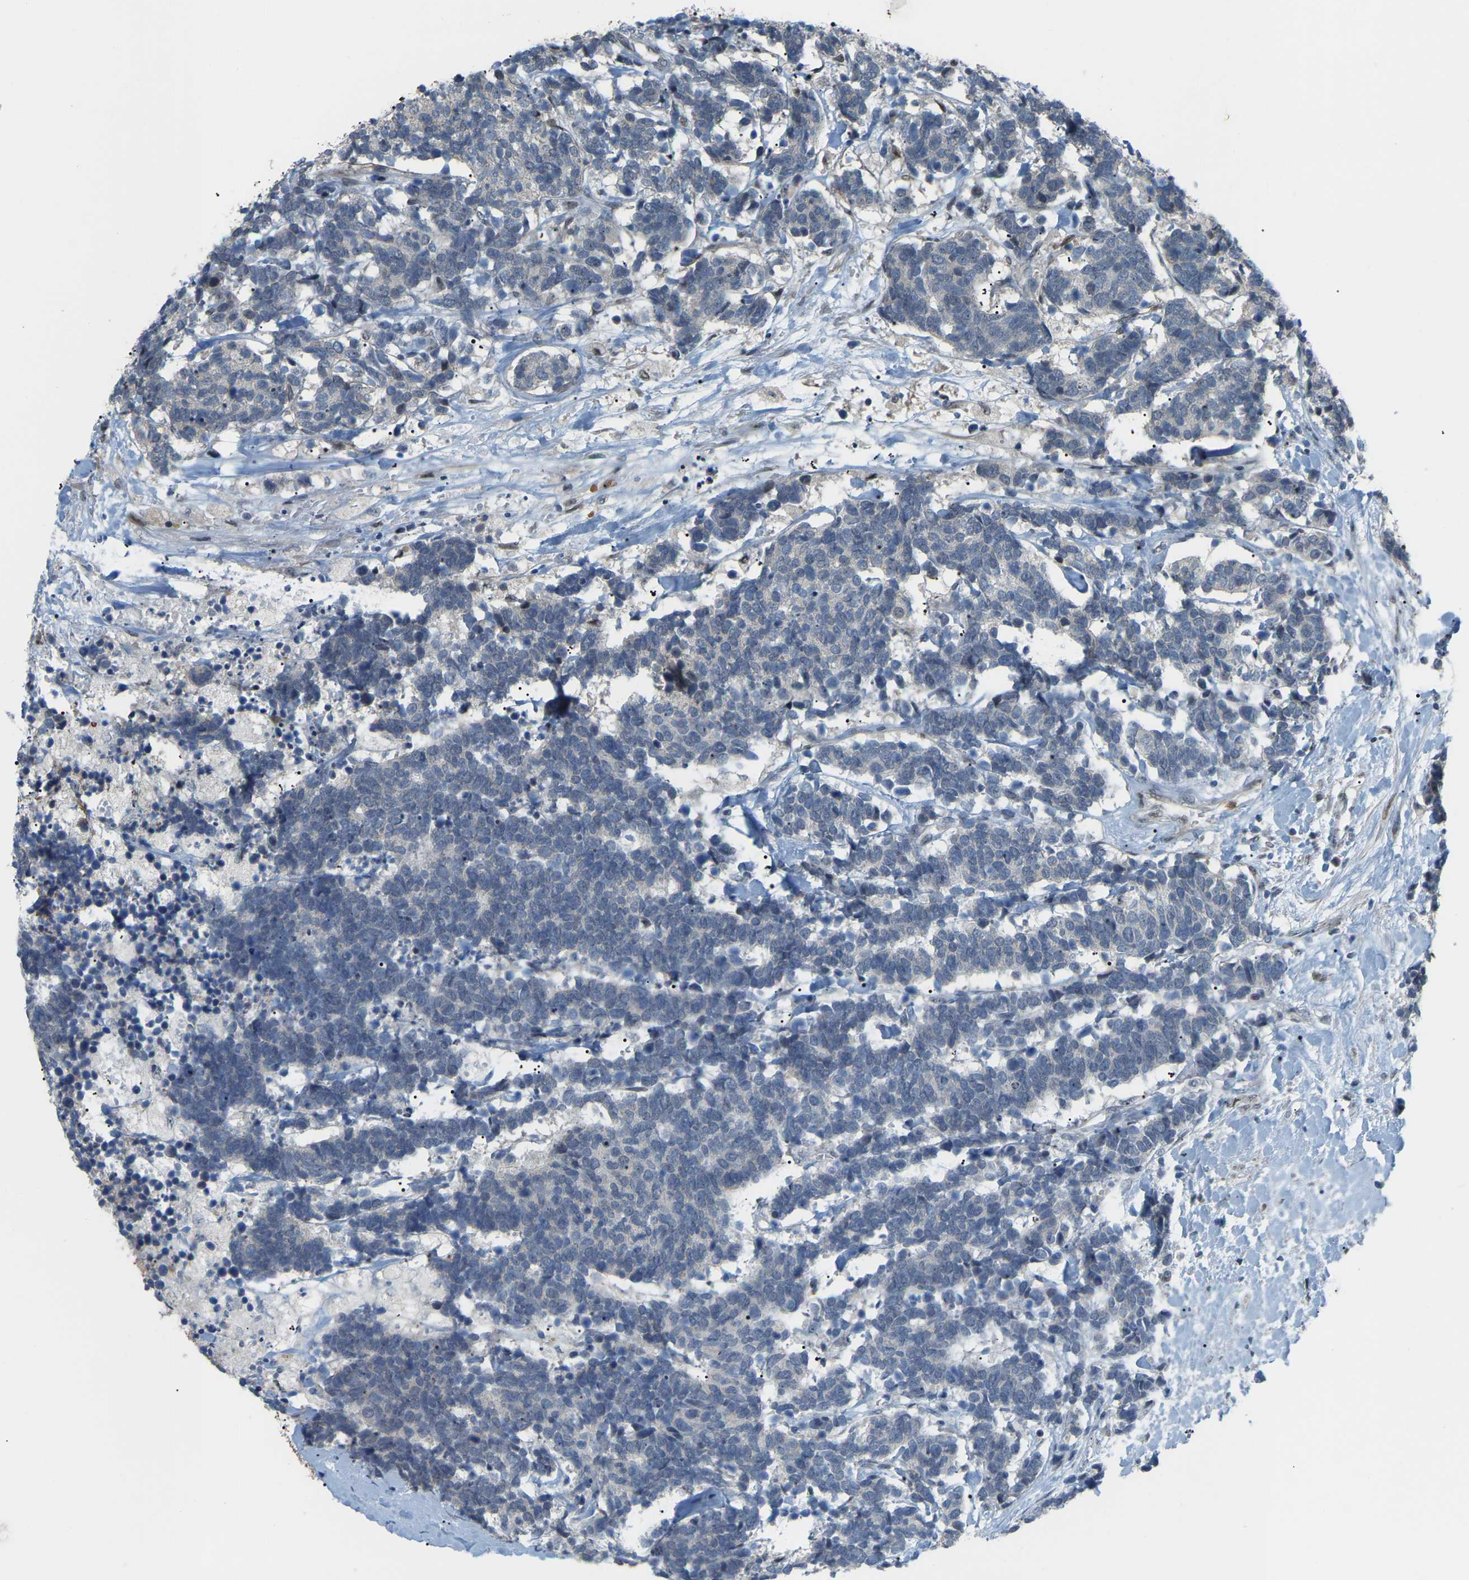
{"staining": {"intensity": "negative", "quantity": "none", "location": "none"}, "tissue": "carcinoid", "cell_type": "Tumor cells", "image_type": "cancer", "snomed": [{"axis": "morphology", "description": "Carcinoma, NOS"}, {"axis": "morphology", "description": "Carcinoid, malignant, NOS"}, {"axis": "topography", "description": "Urinary bladder"}], "caption": "High magnification brightfield microscopy of carcinoid stained with DAB (3,3'-diaminobenzidine) (brown) and counterstained with hematoxylin (blue): tumor cells show no significant positivity.", "gene": "CROT", "patient": {"sex": "male", "age": 57}}